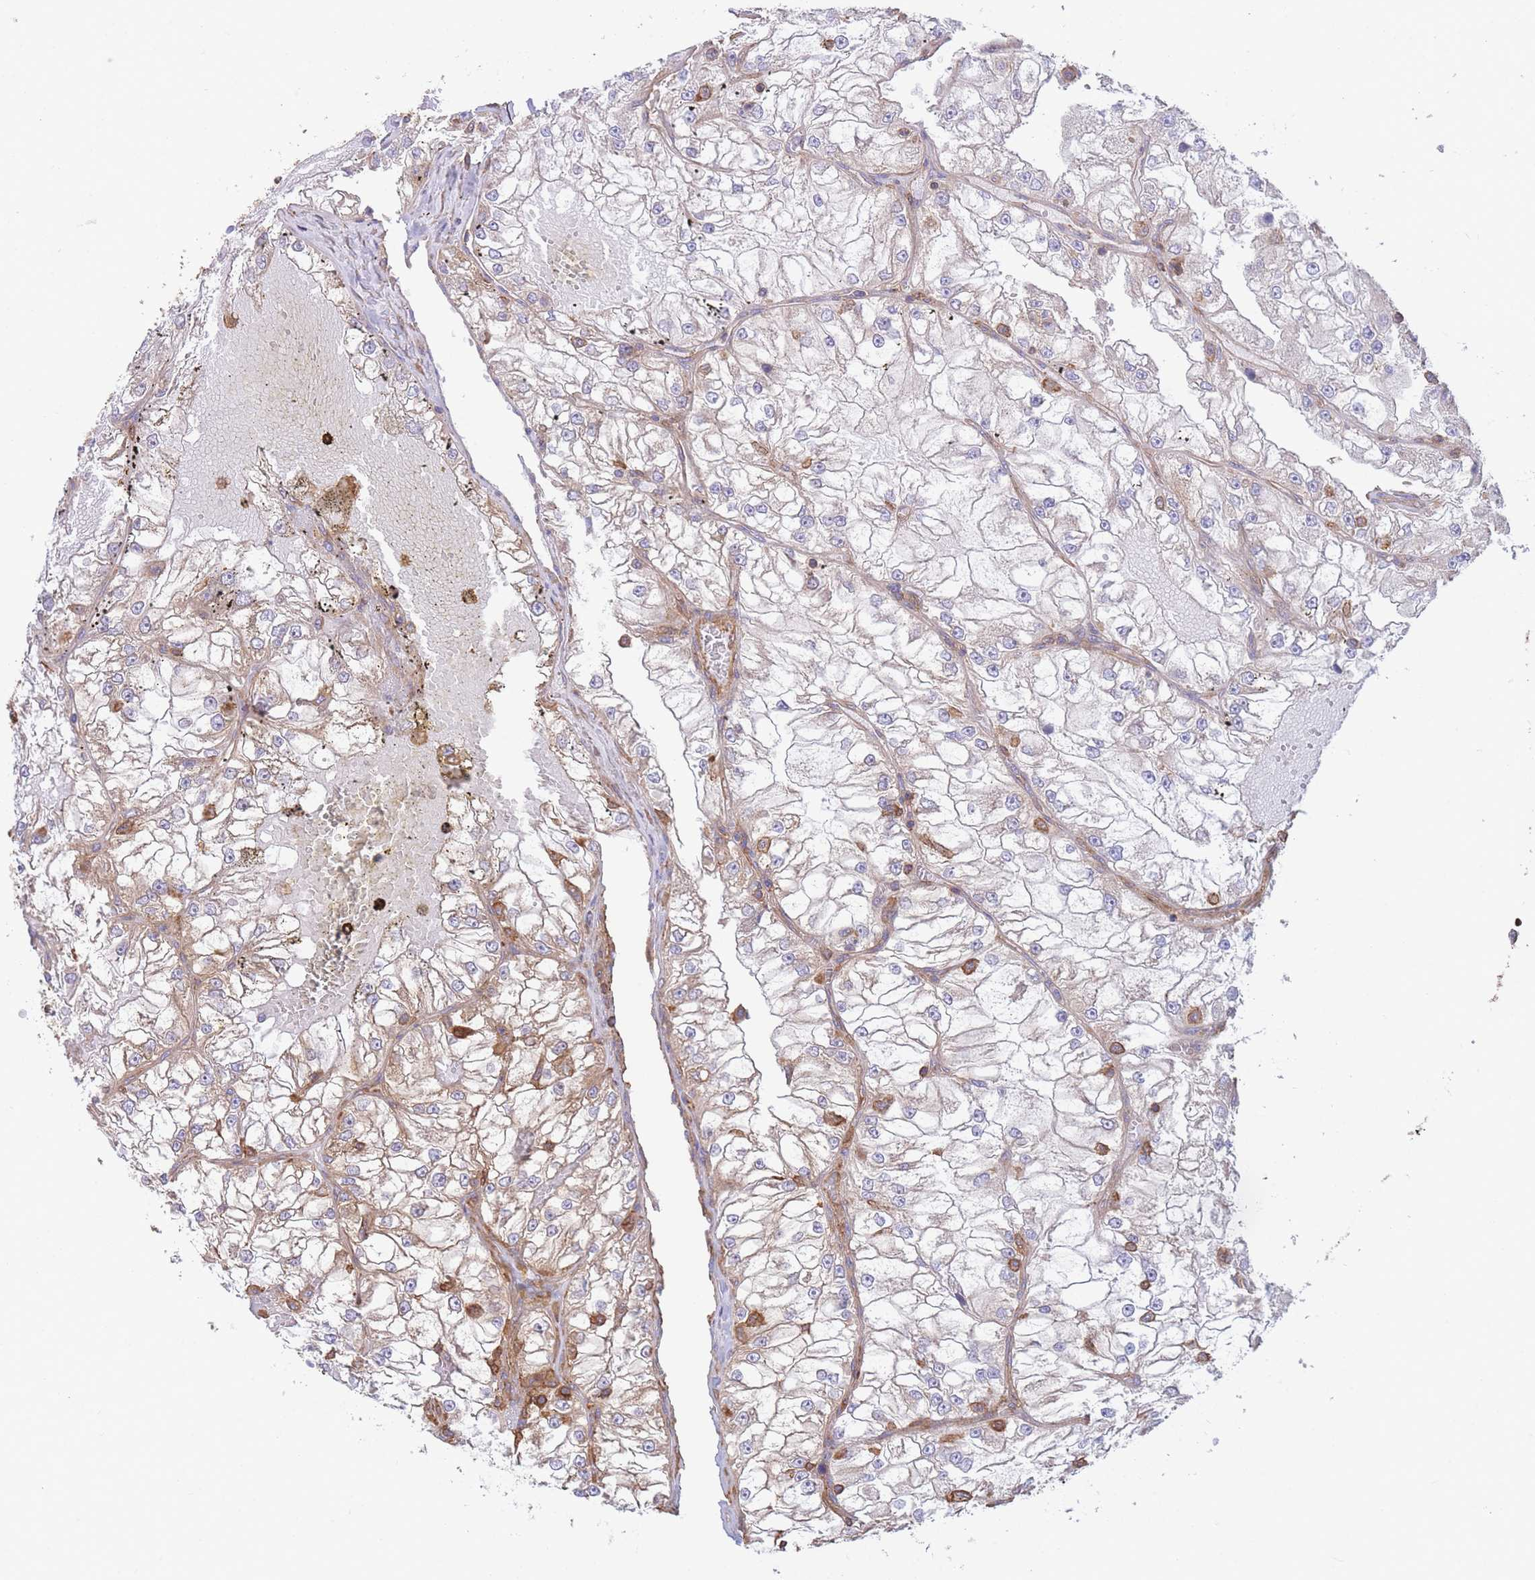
{"staining": {"intensity": "negative", "quantity": "none", "location": "none"}, "tissue": "renal cancer", "cell_type": "Tumor cells", "image_type": "cancer", "snomed": [{"axis": "morphology", "description": "Adenocarcinoma, NOS"}, {"axis": "topography", "description": "Kidney"}], "caption": "Renal cancer was stained to show a protein in brown. There is no significant positivity in tumor cells. (Immunohistochemistry (ihc), brightfield microscopy, high magnification).", "gene": "LRRN4CL", "patient": {"sex": "female", "age": 72}}